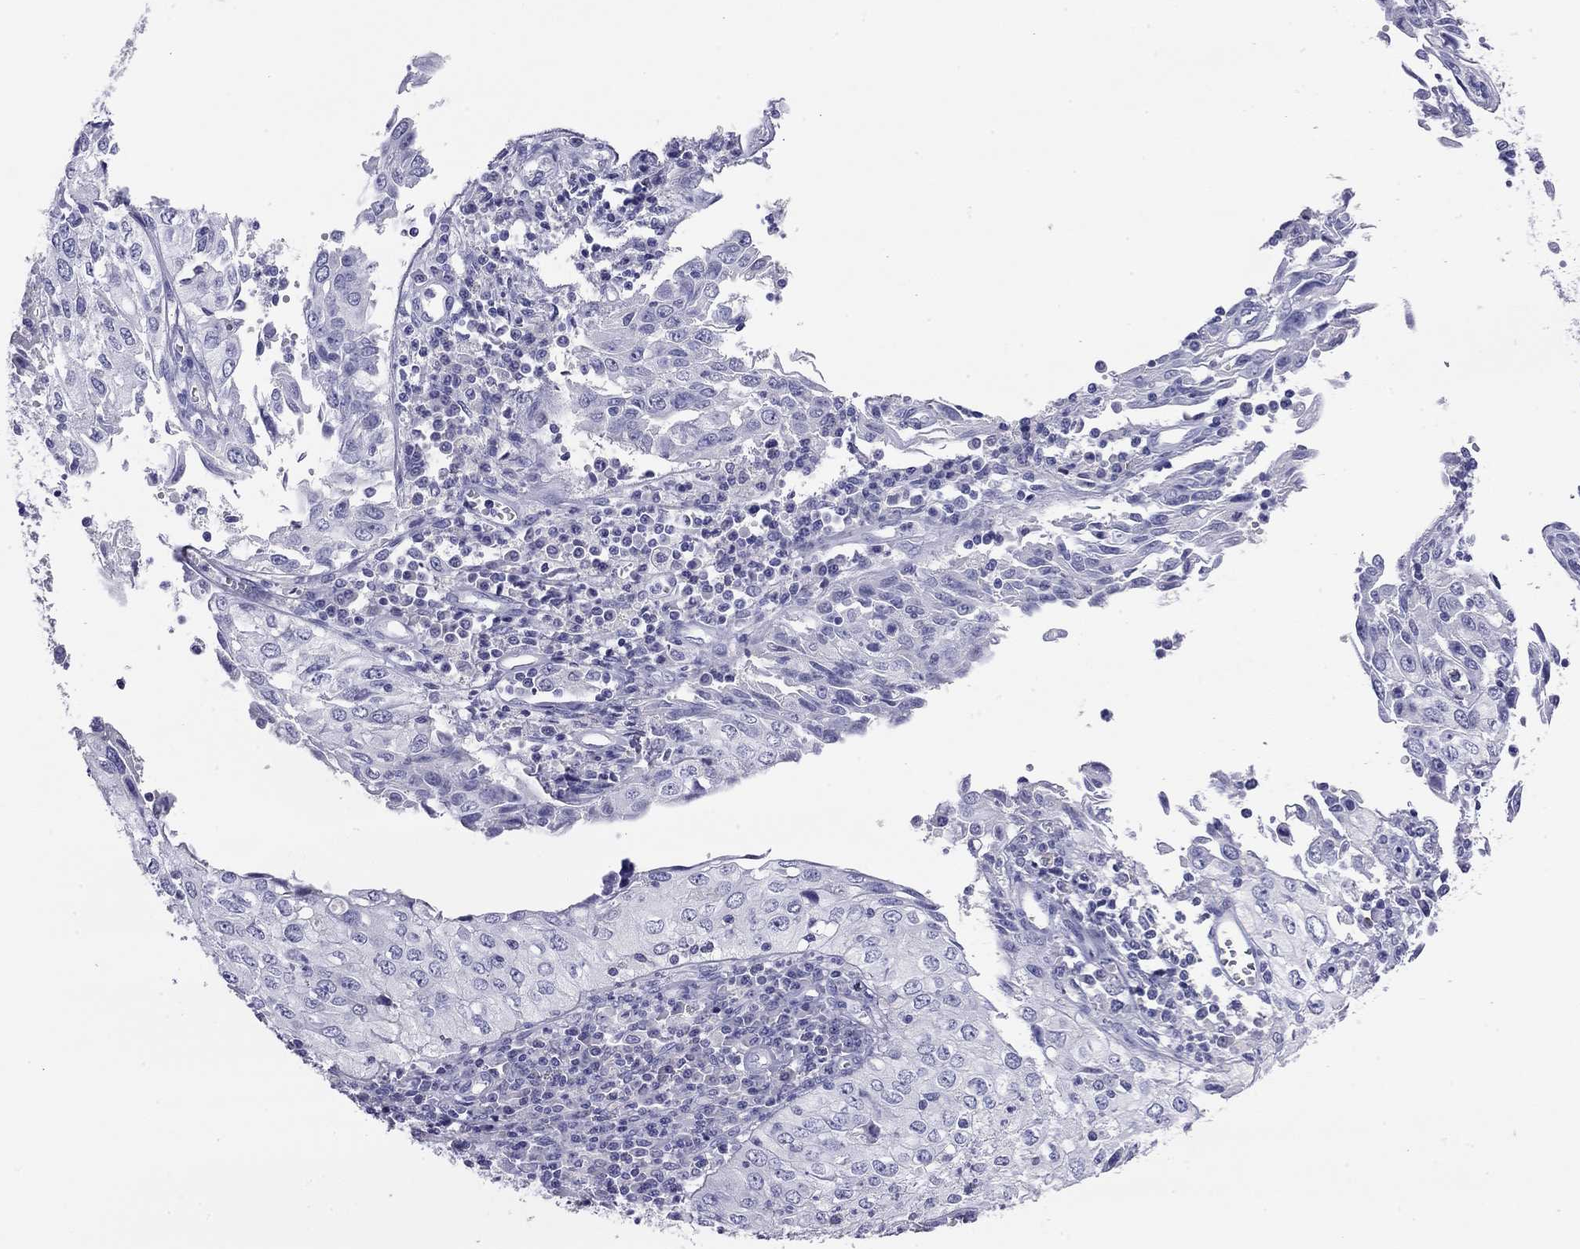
{"staining": {"intensity": "negative", "quantity": "none", "location": "none"}, "tissue": "cervical cancer", "cell_type": "Tumor cells", "image_type": "cancer", "snomed": [{"axis": "morphology", "description": "Squamous cell carcinoma, NOS"}, {"axis": "topography", "description": "Cervix"}], "caption": "A high-resolution micrograph shows immunohistochemistry staining of cervical cancer, which reveals no significant positivity in tumor cells.", "gene": "ODF4", "patient": {"sex": "female", "age": 24}}